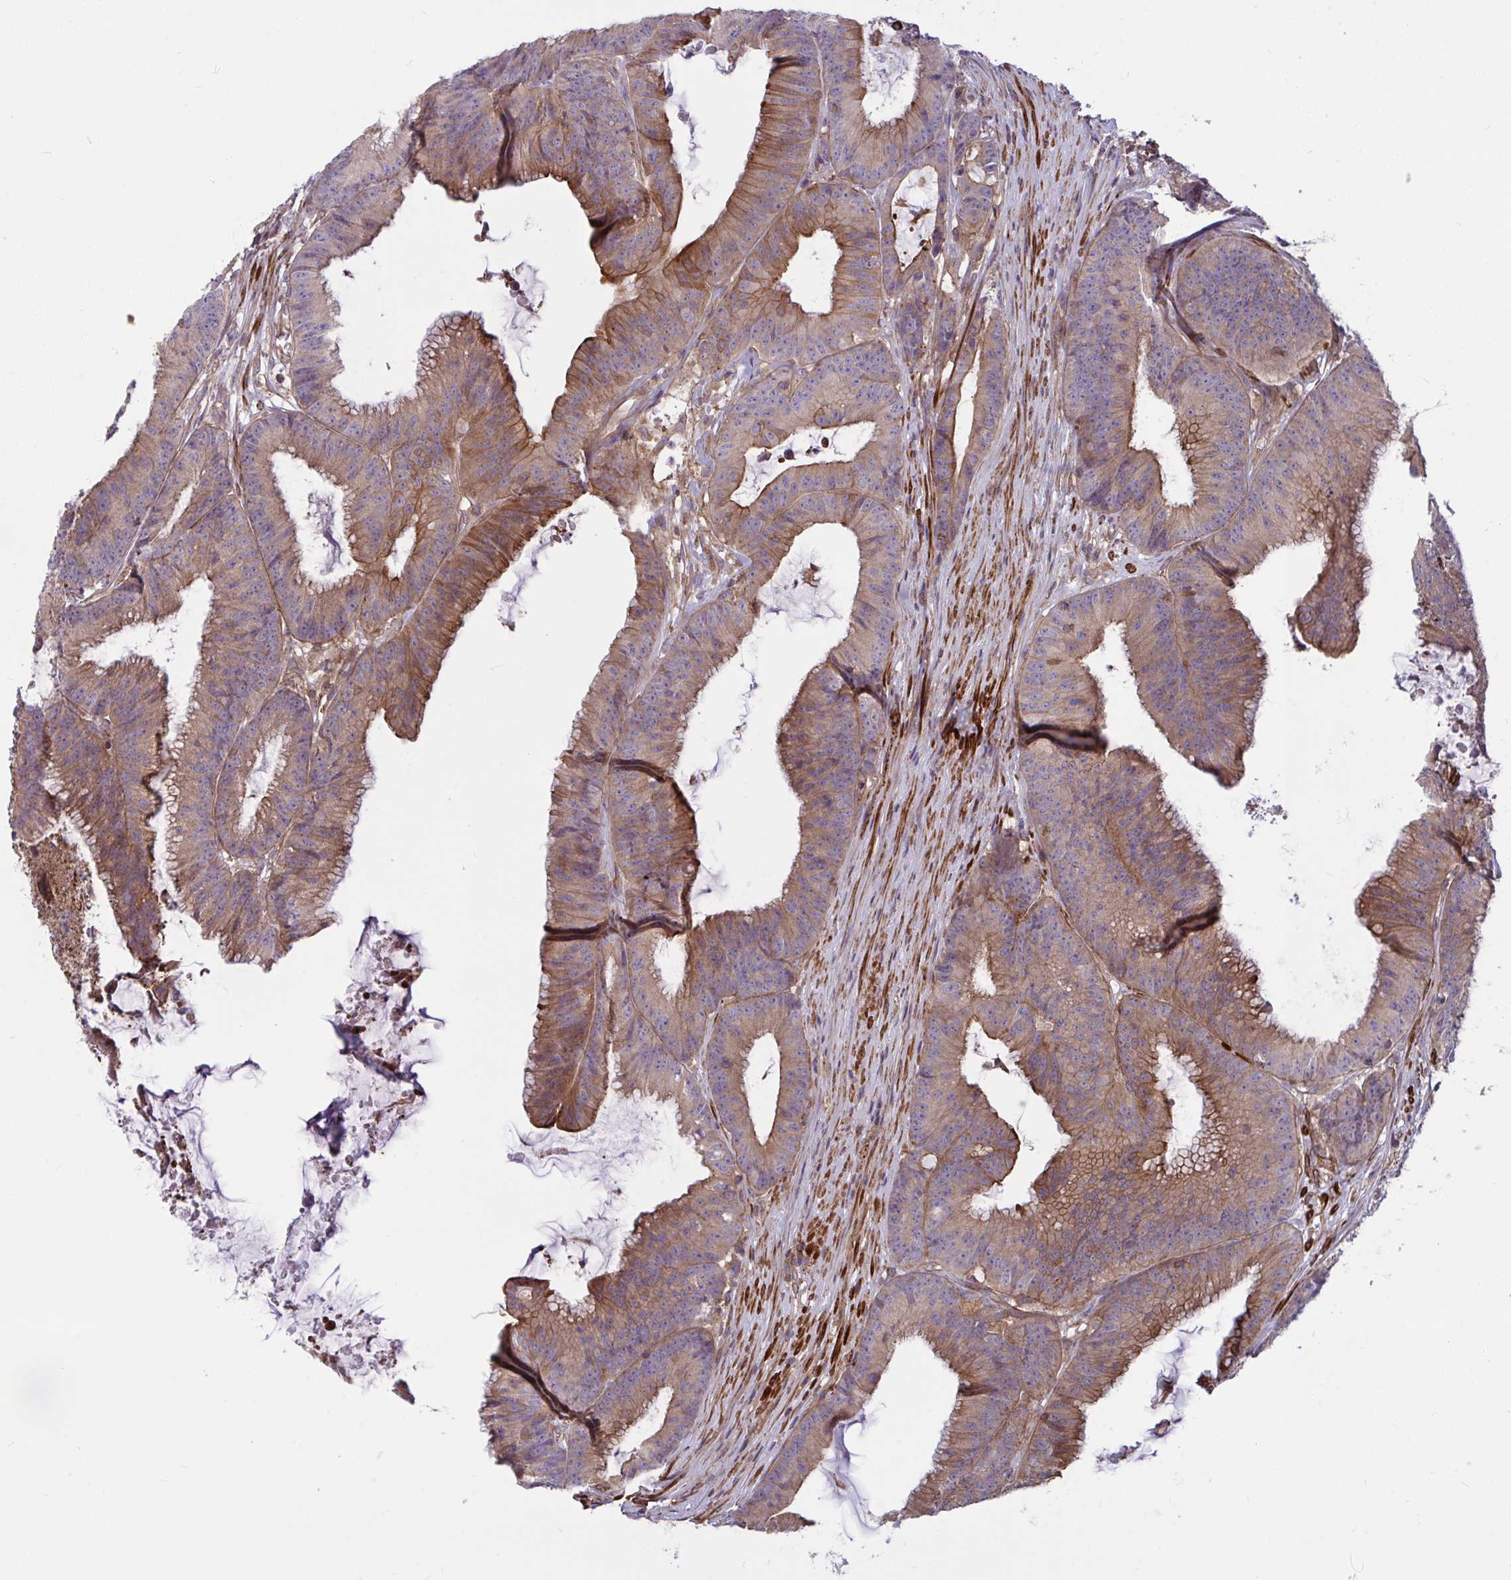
{"staining": {"intensity": "moderate", "quantity": ">75%", "location": "cytoplasmic/membranous"}, "tissue": "colorectal cancer", "cell_type": "Tumor cells", "image_type": "cancer", "snomed": [{"axis": "morphology", "description": "Adenocarcinoma, NOS"}, {"axis": "topography", "description": "Colon"}], "caption": "This image displays IHC staining of human adenocarcinoma (colorectal), with medium moderate cytoplasmic/membranous expression in approximately >75% of tumor cells.", "gene": "TANK", "patient": {"sex": "female", "age": 78}}